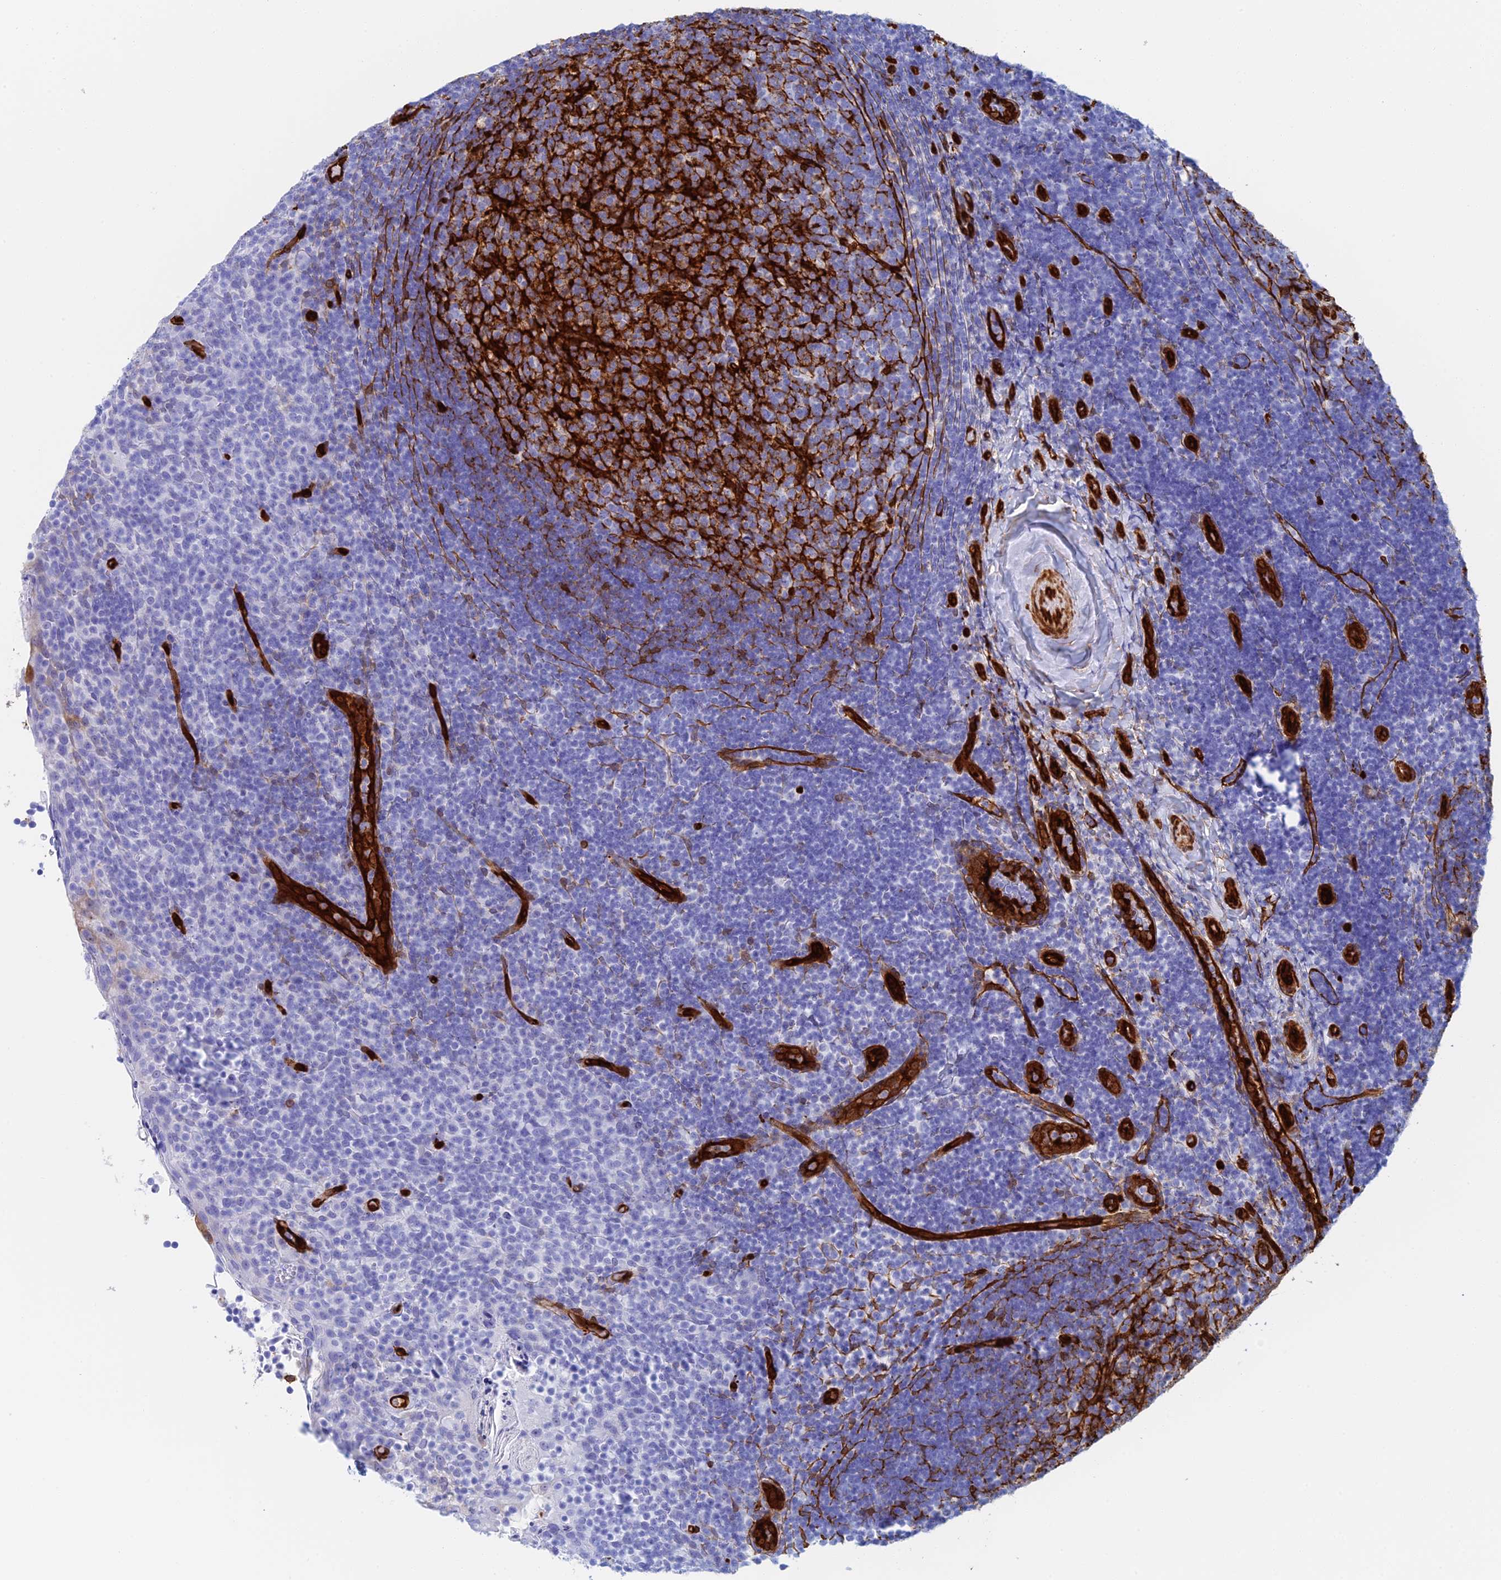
{"staining": {"intensity": "negative", "quantity": "none", "location": "none"}, "tissue": "tonsil", "cell_type": "Germinal center cells", "image_type": "normal", "snomed": [{"axis": "morphology", "description": "Normal tissue, NOS"}, {"axis": "topography", "description": "Tonsil"}], "caption": "Immunohistochemistry histopathology image of normal tonsil: human tonsil stained with DAB (3,3'-diaminobenzidine) displays no significant protein positivity in germinal center cells.", "gene": "CRIP2", "patient": {"sex": "female", "age": 10}}